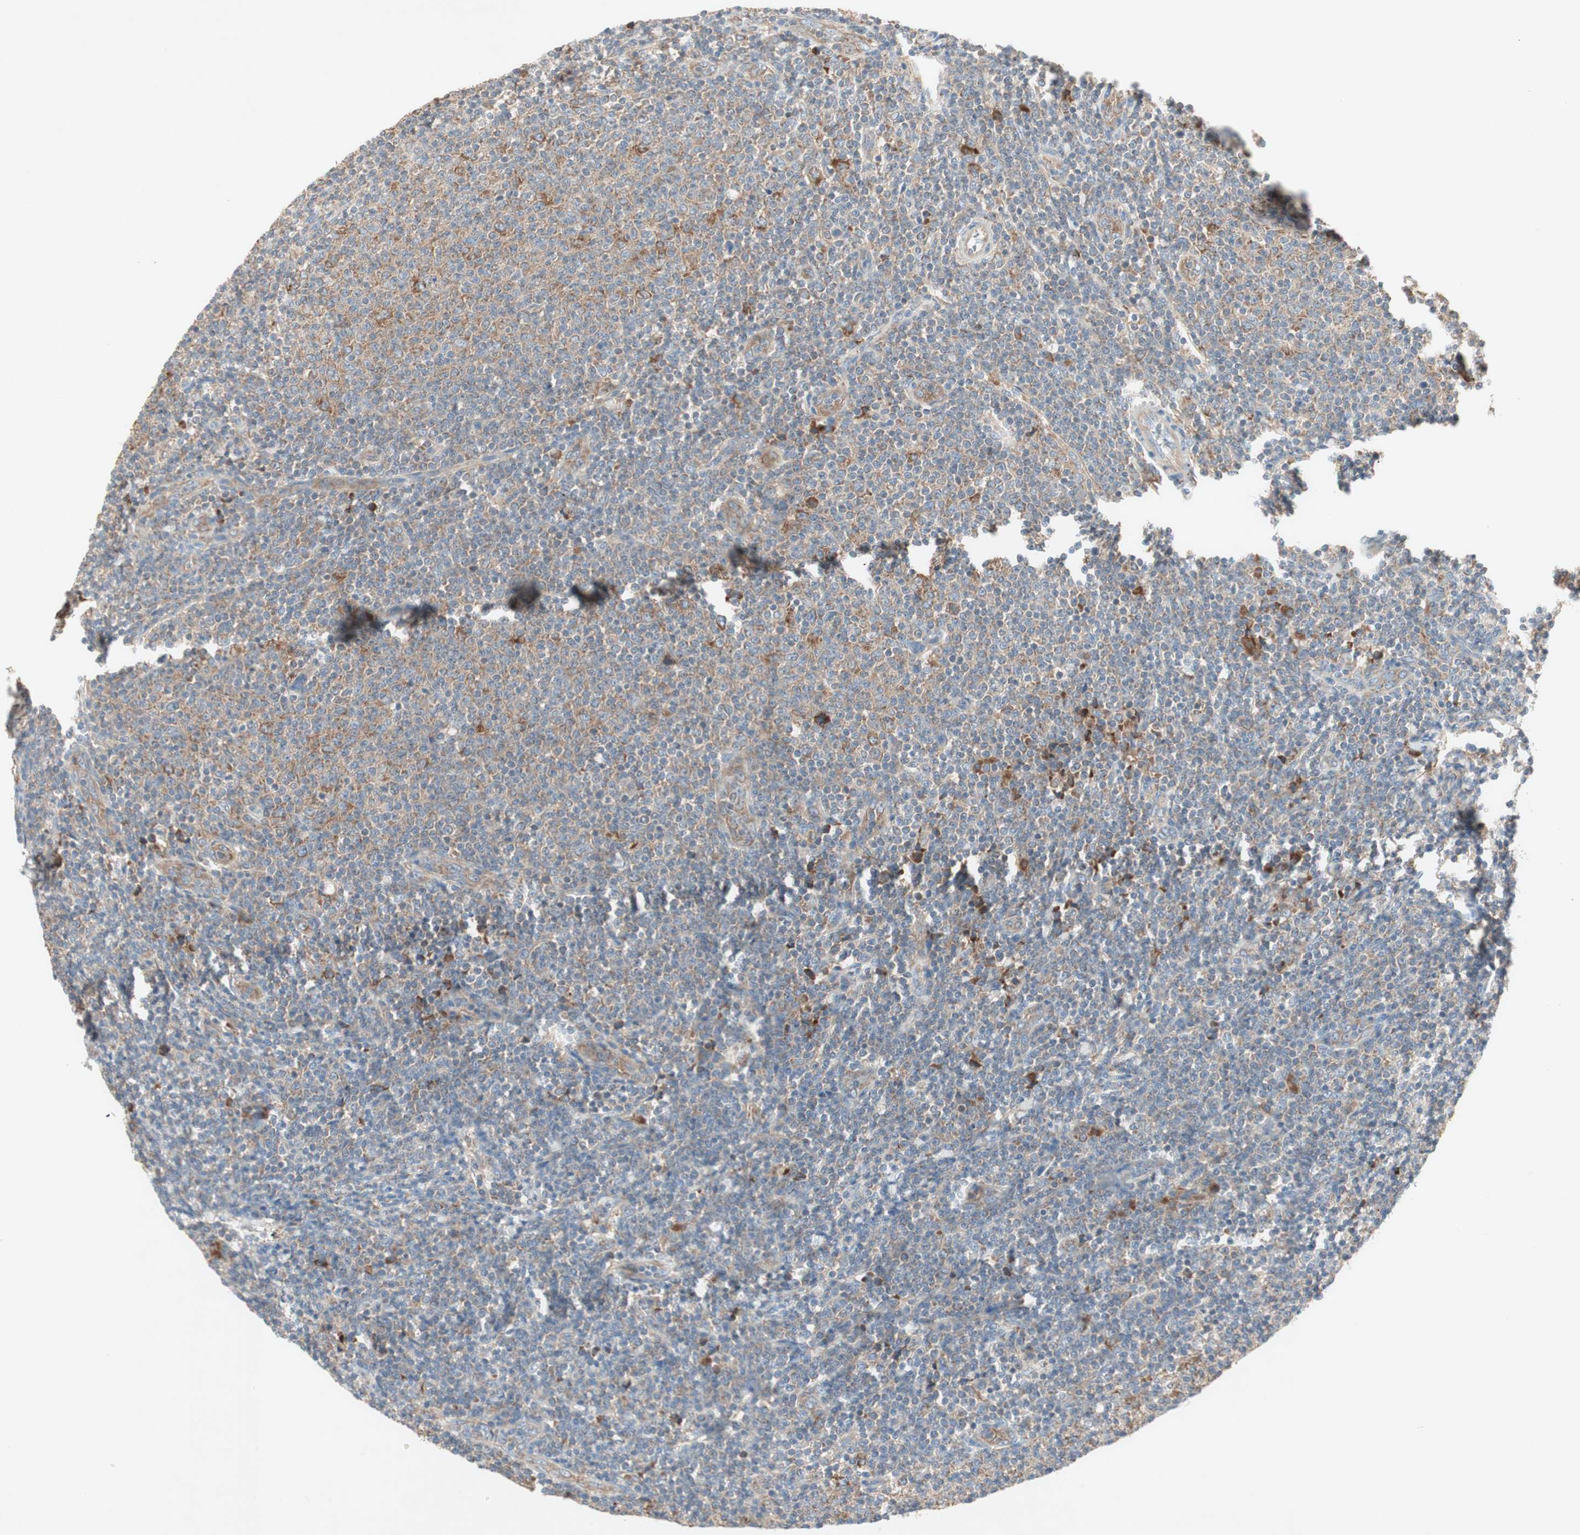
{"staining": {"intensity": "moderate", "quantity": ">75%", "location": "cytoplasmic/membranous"}, "tissue": "lymphoma", "cell_type": "Tumor cells", "image_type": "cancer", "snomed": [{"axis": "morphology", "description": "Malignant lymphoma, non-Hodgkin's type, Low grade"}, {"axis": "topography", "description": "Lymph node"}], "caption": "High-magnification brightfield microscopy of lymphoma stained with DAB (3,3'-diaminobenzidine) (brown) and counterstained with hematoxylin (blue). tumor cells exhibit moderate cytoplasmic/membranous positivity is present in about>75% of cells.", "gene": "RPL23", "patient": {"sex": "male", "age": 66}}